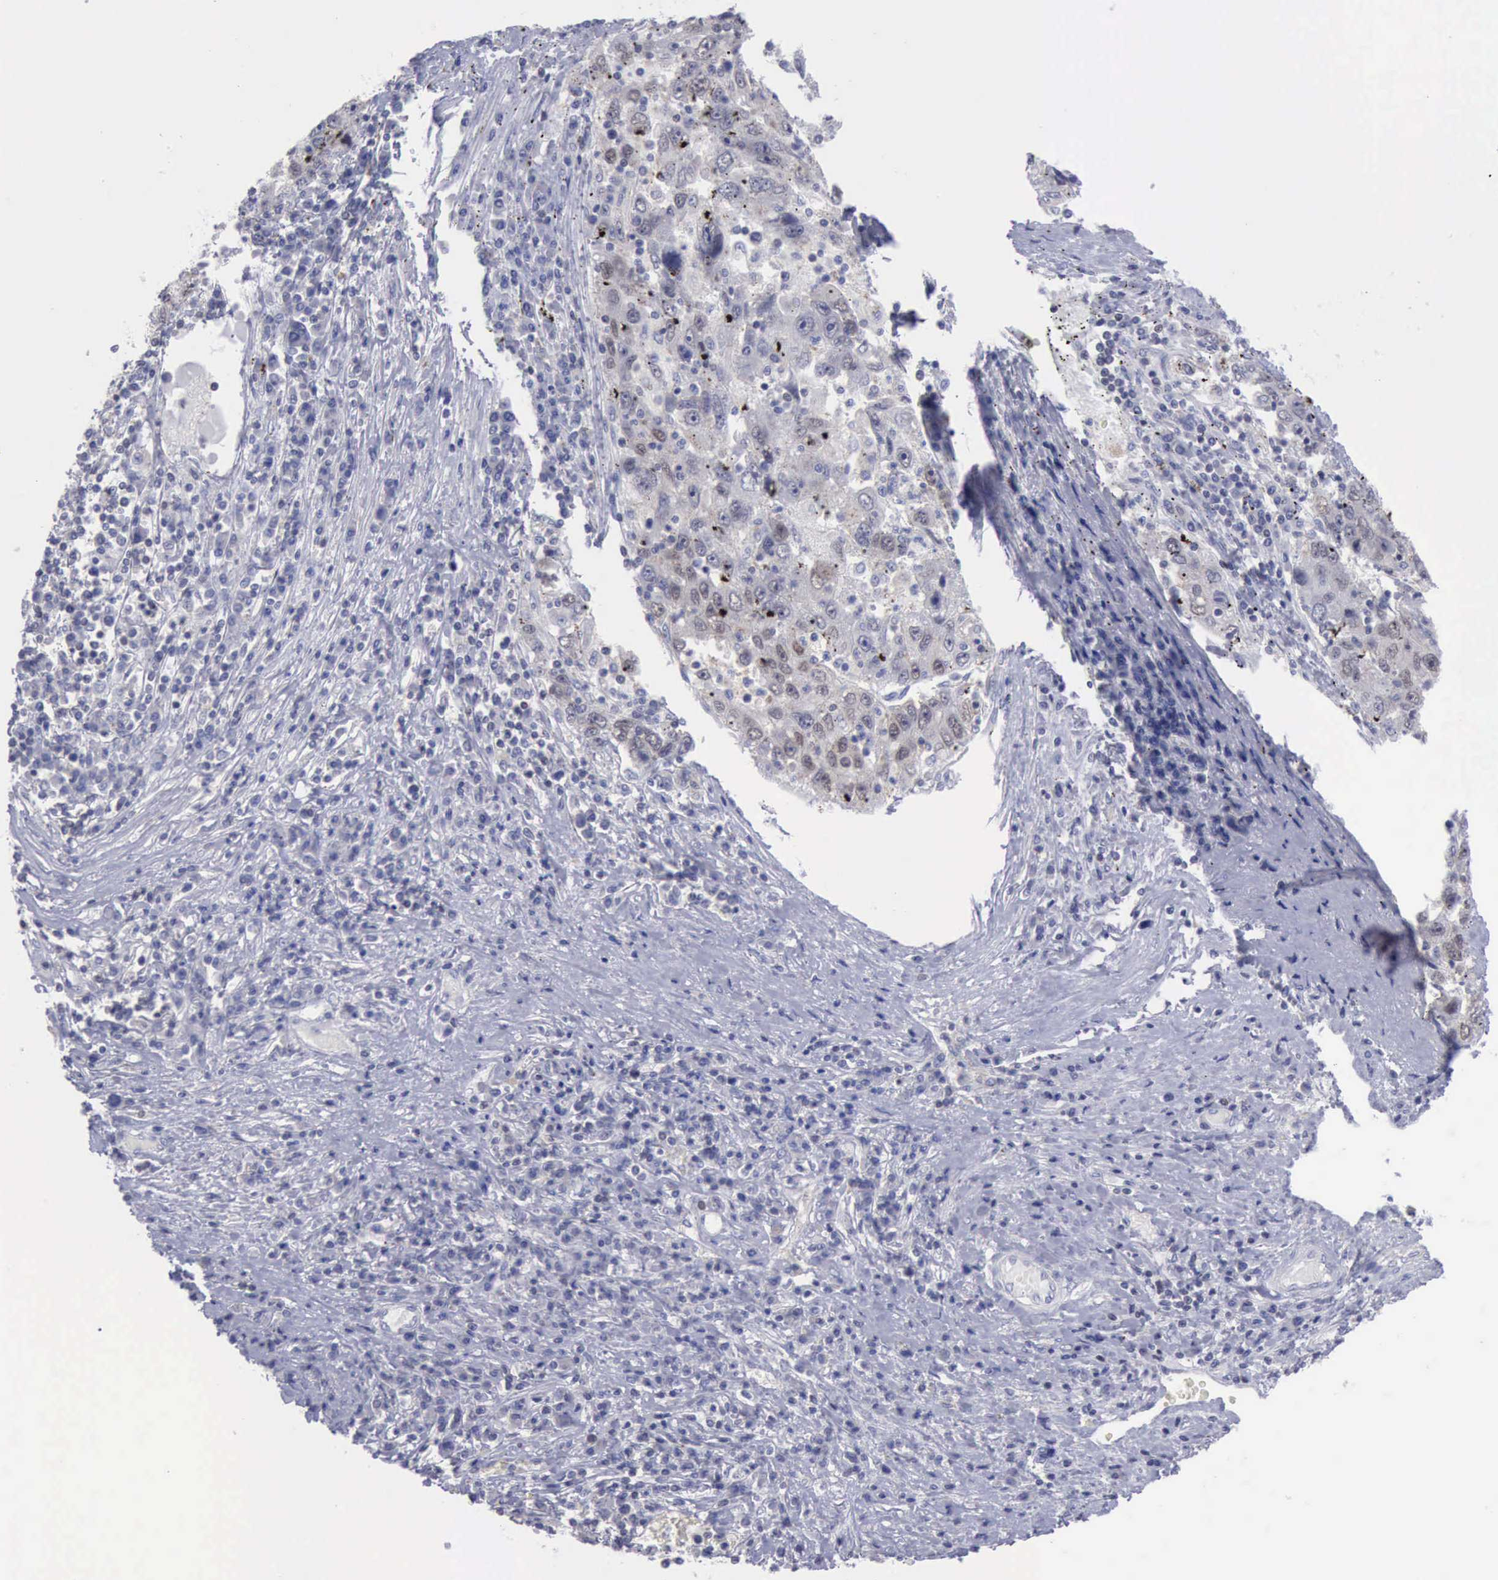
{"staining": {"intensity": "negative", "quantity": "none", "location": "none"}, "tissue": "liver cancer", "cell_type": "Tumor cells", "image_type": "cancer", "snomed": [{"axis": "morphology", "description": "Carcinoma, Hepatocellular, NOS"}, {"axis": "topography", "description": "Liver"}], "caption": "The immunohistochemistry photomicrograph has no significant positivity in tumor cells of liver hepatocellular carcinoma tissue.", "gene": "SATB2", "patient": {"sex": "male", "age": 49}}